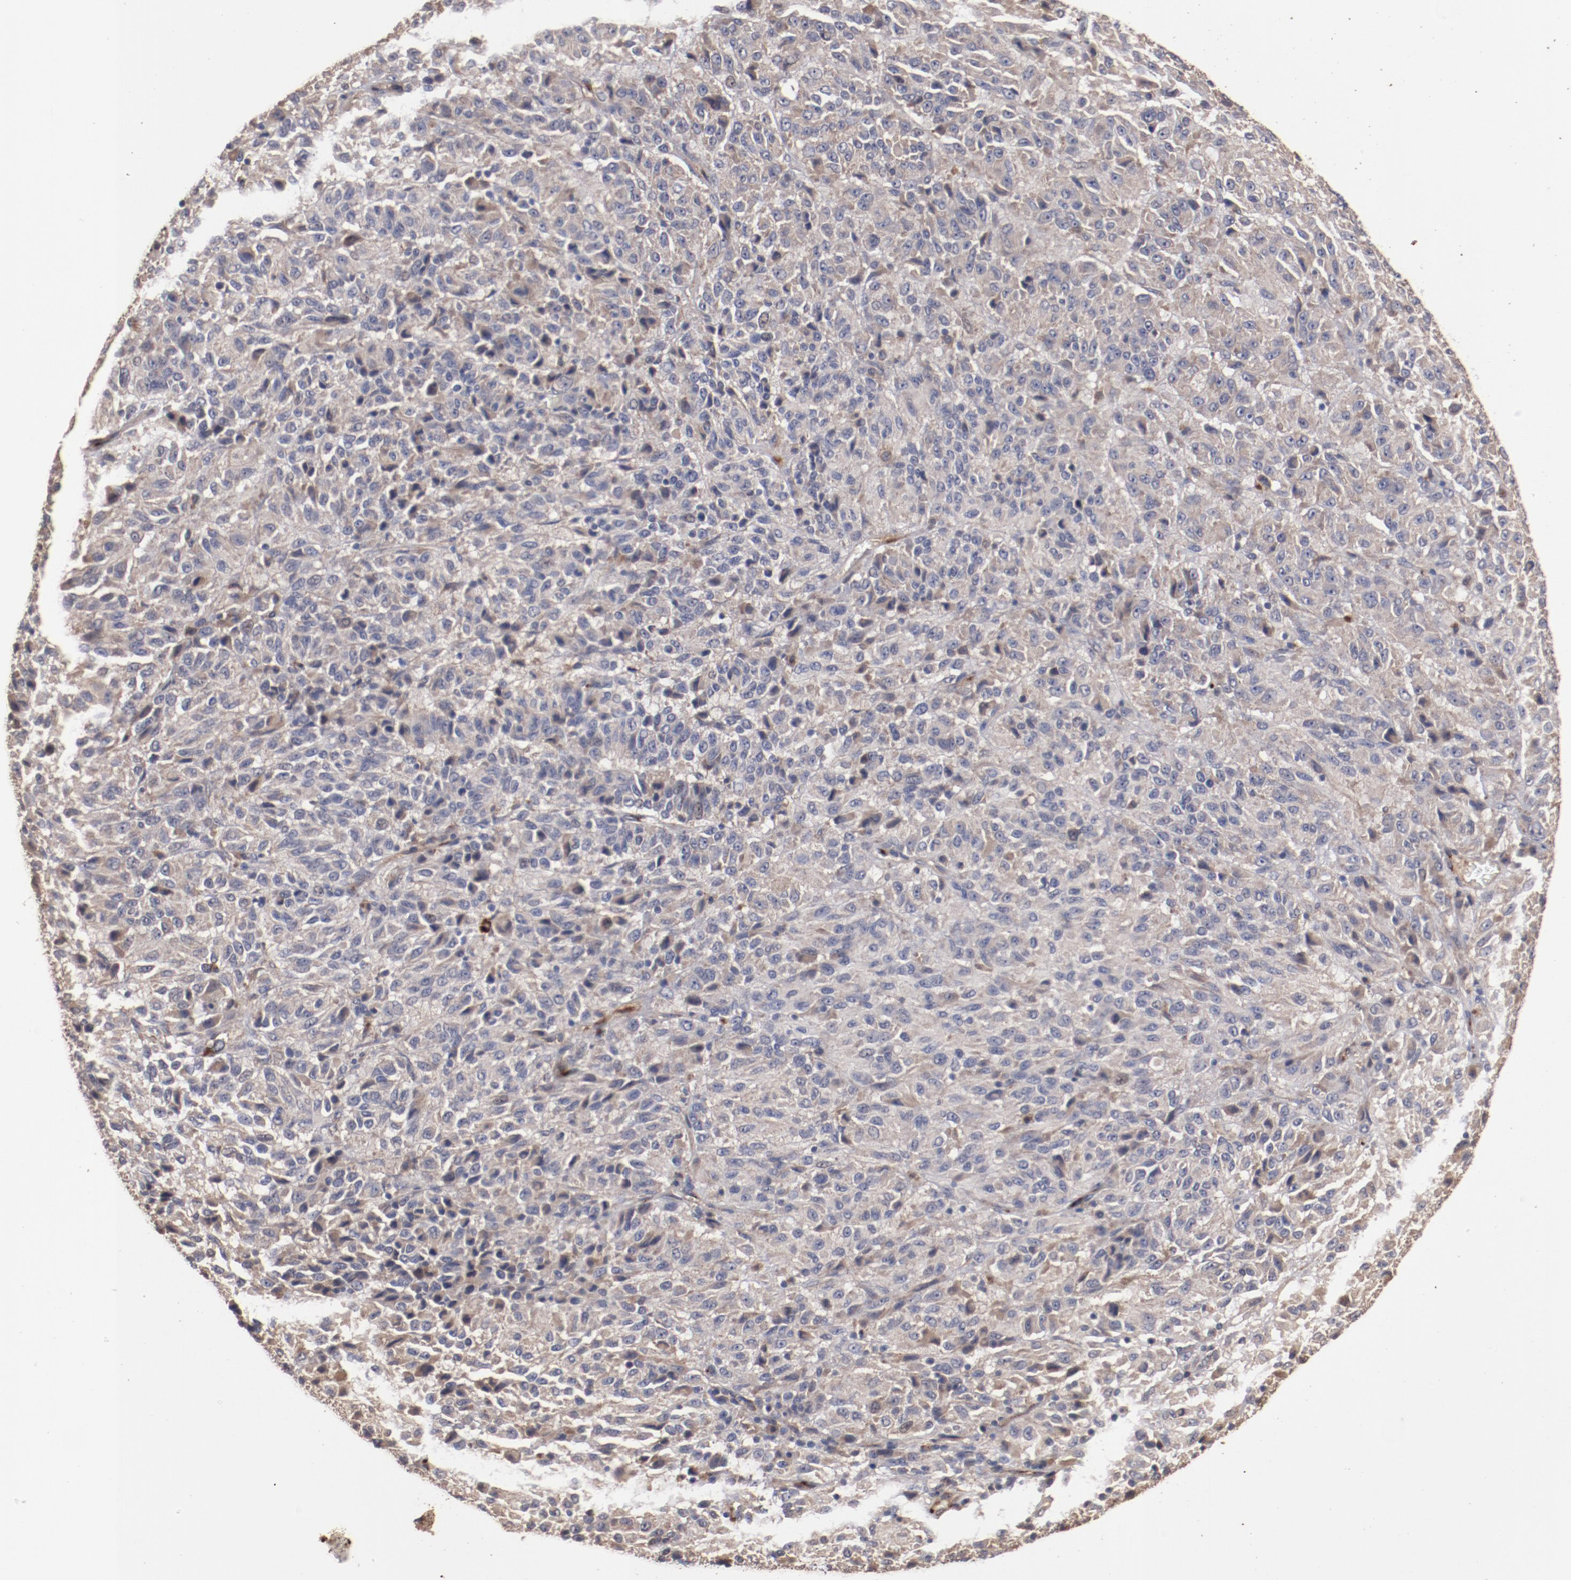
{"staining": {"intensity": "moderate", "quantity": ">75%", "location": "cytoplasmic/membranous"}, "tissue": "melanoma", "cell_type": "Tumor cells", "image_type": "cancer", "snomed": [{"axis": "morphology", "description": "Malignant melanoma, Metastatic site"}, {"axis": "topography", "description": "Lung"}], "caption": "Melanoma stained with a protein marker demonstrates moderate staining in tumor cells.", "gene": "DIPK2B", "patient": {"sex": "male", "age": 64}}